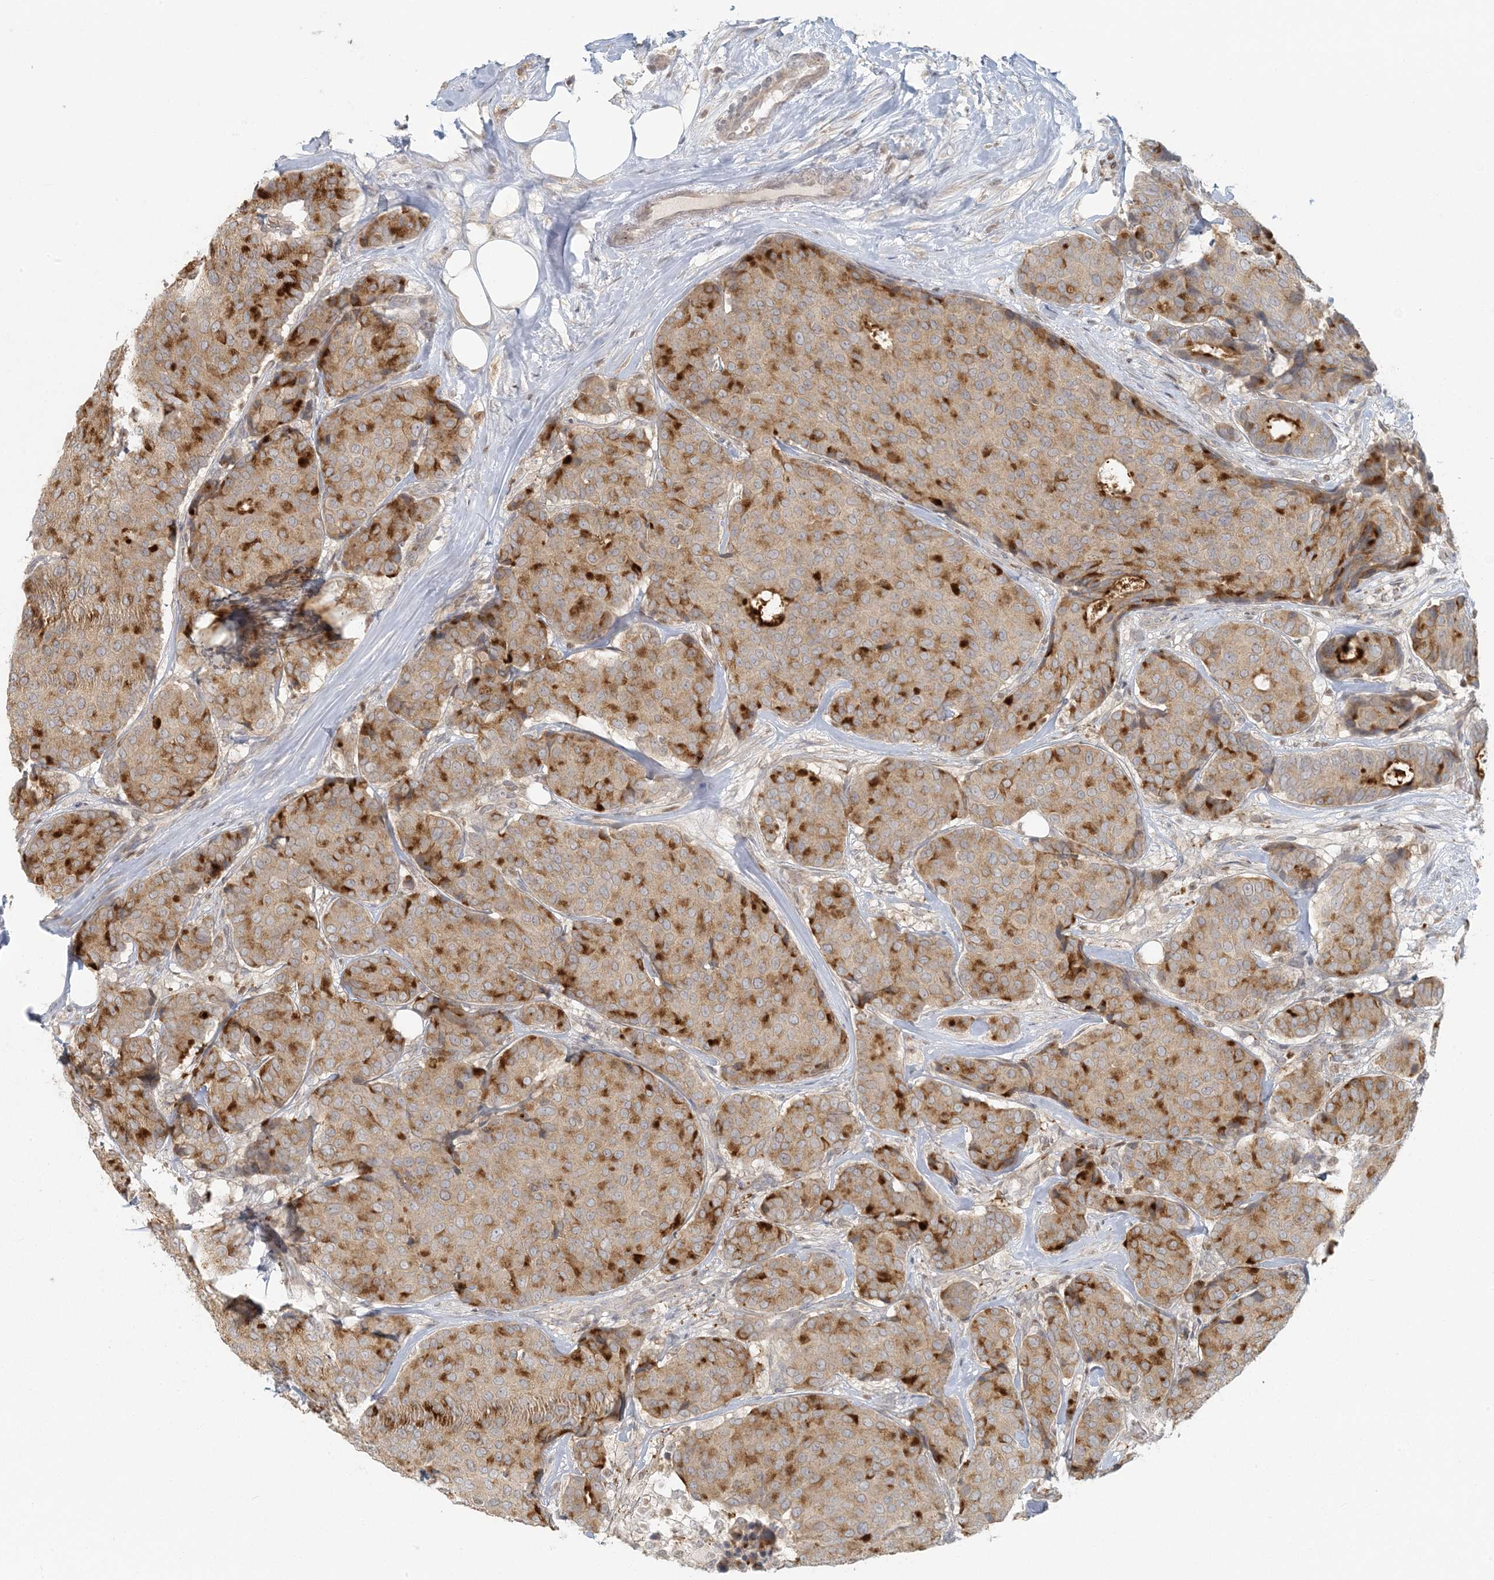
{"staining": {"intensity": "moderate", "quantity": "25%-75%", "location": "cytoplasmic/membranous"}, "tissue": "breast cancer", "cell_type": "Tumor cells", "image_type": "cancer", "snomed": [{"axis": "morphology", "description": "Duct carcinoma"}, {"axis": "topography", "description": "Breast"}], "caption": "An image of infiltrating ductal carcinoma (breast) stained for a protein shows moderate cytoplasmic/membranous brown staining in tumor cells. The staining was performed using DAB (3,3'-diaminobenzidine) to visualize the protein expression in brown, while the nuclei were stained in blue with hematoxylin (Magnification: 20x).", "gene": "CTDNEP1", "patient": {"sex": "female", "age": 75}}